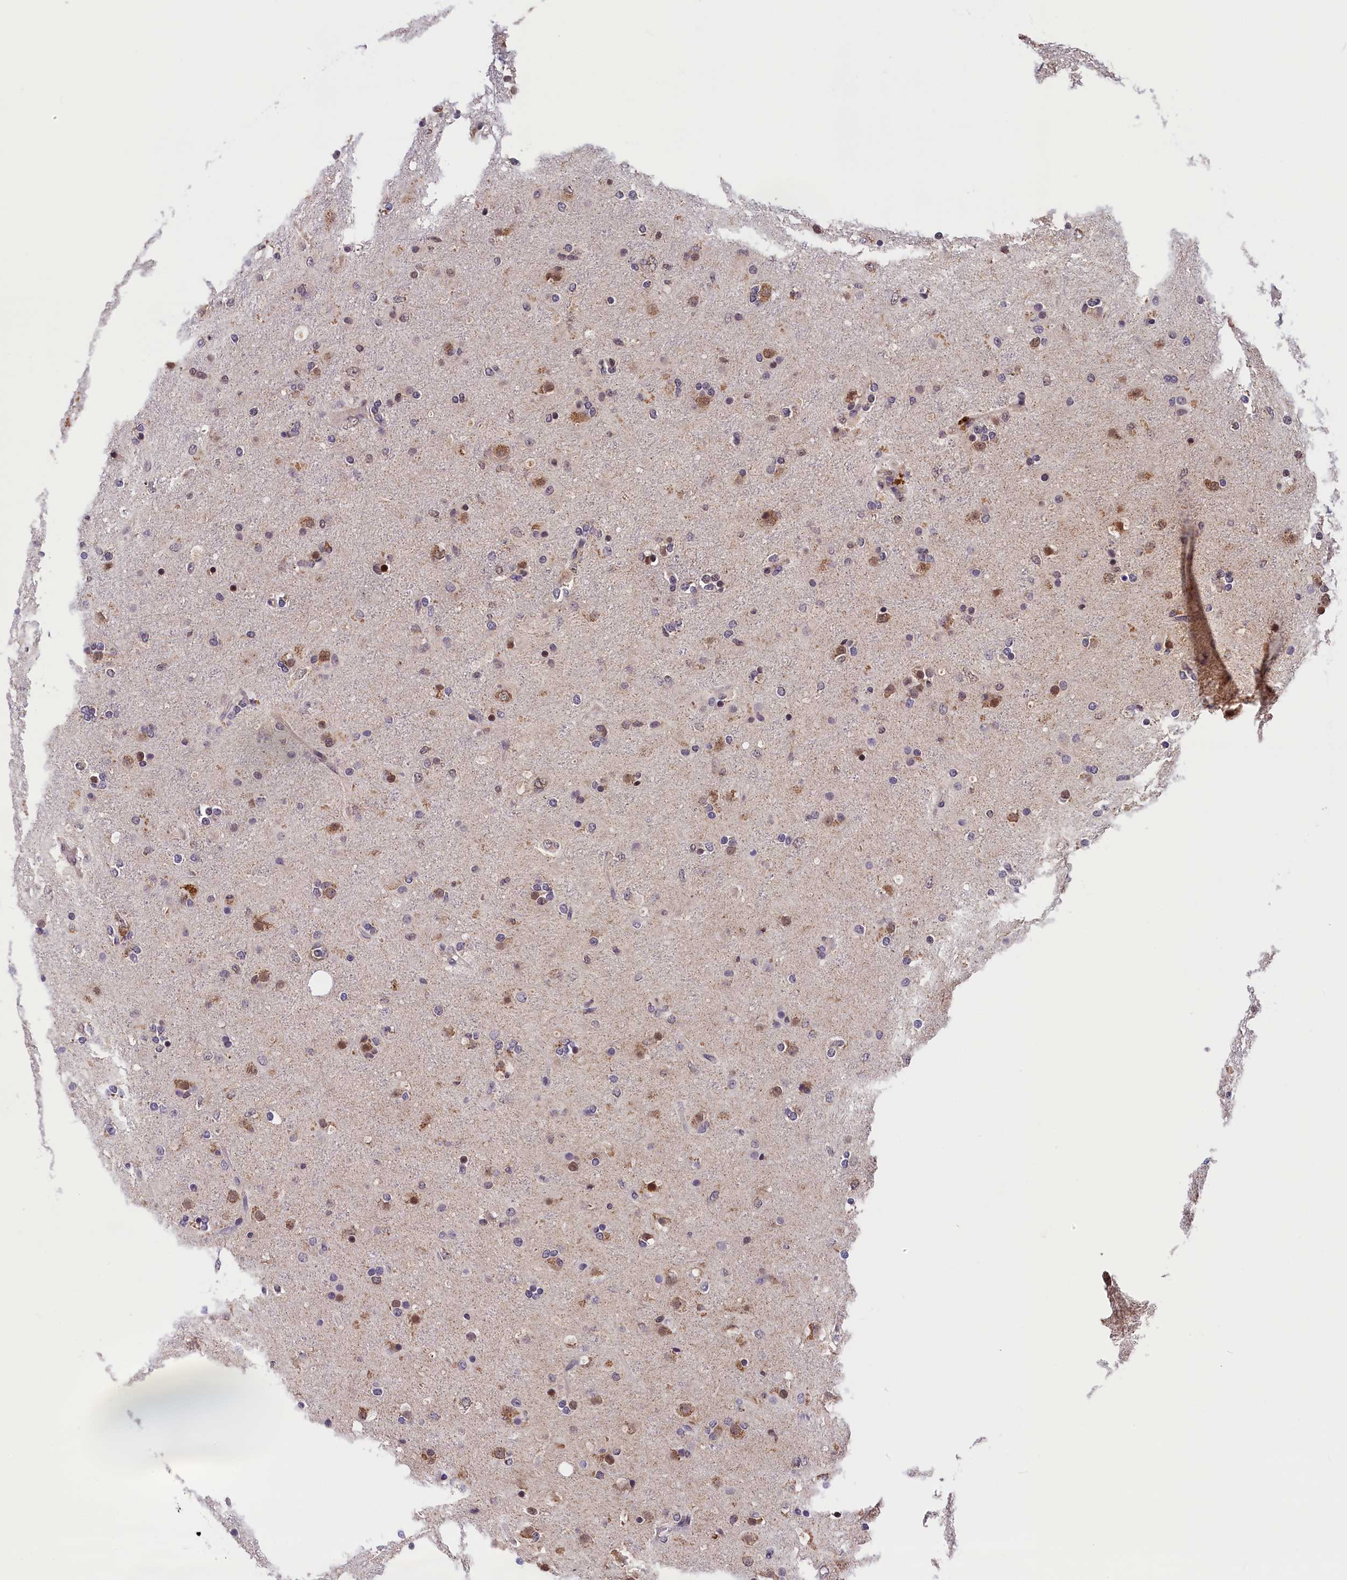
{"staining": {"intensity": "moderate", "quantity": "<25%", "location": "cytoplasmic/membranous,nuclear"}, "tissue": "glioma", "cell_type": "Tumor cells", "image_type": "cancer", "snomed": [{"axis": "morphology", "description": "Glioma, malignant, Low grade"}, {"axis": "topography", "description": "Brain"}], "caption": "IHC micrograph of neoplastic tissue: human glioma stained using immunohistochemistry (IHC) reveals low levels of moderate protein expression localized specifically in the cytoplasmic/membranous and nuclear of tumor cells, appearing as a cytoplasmic/membranous and nuclear brown color.", "gene": "KCNK6", "patient": {"sex": "male", "age": 65}}